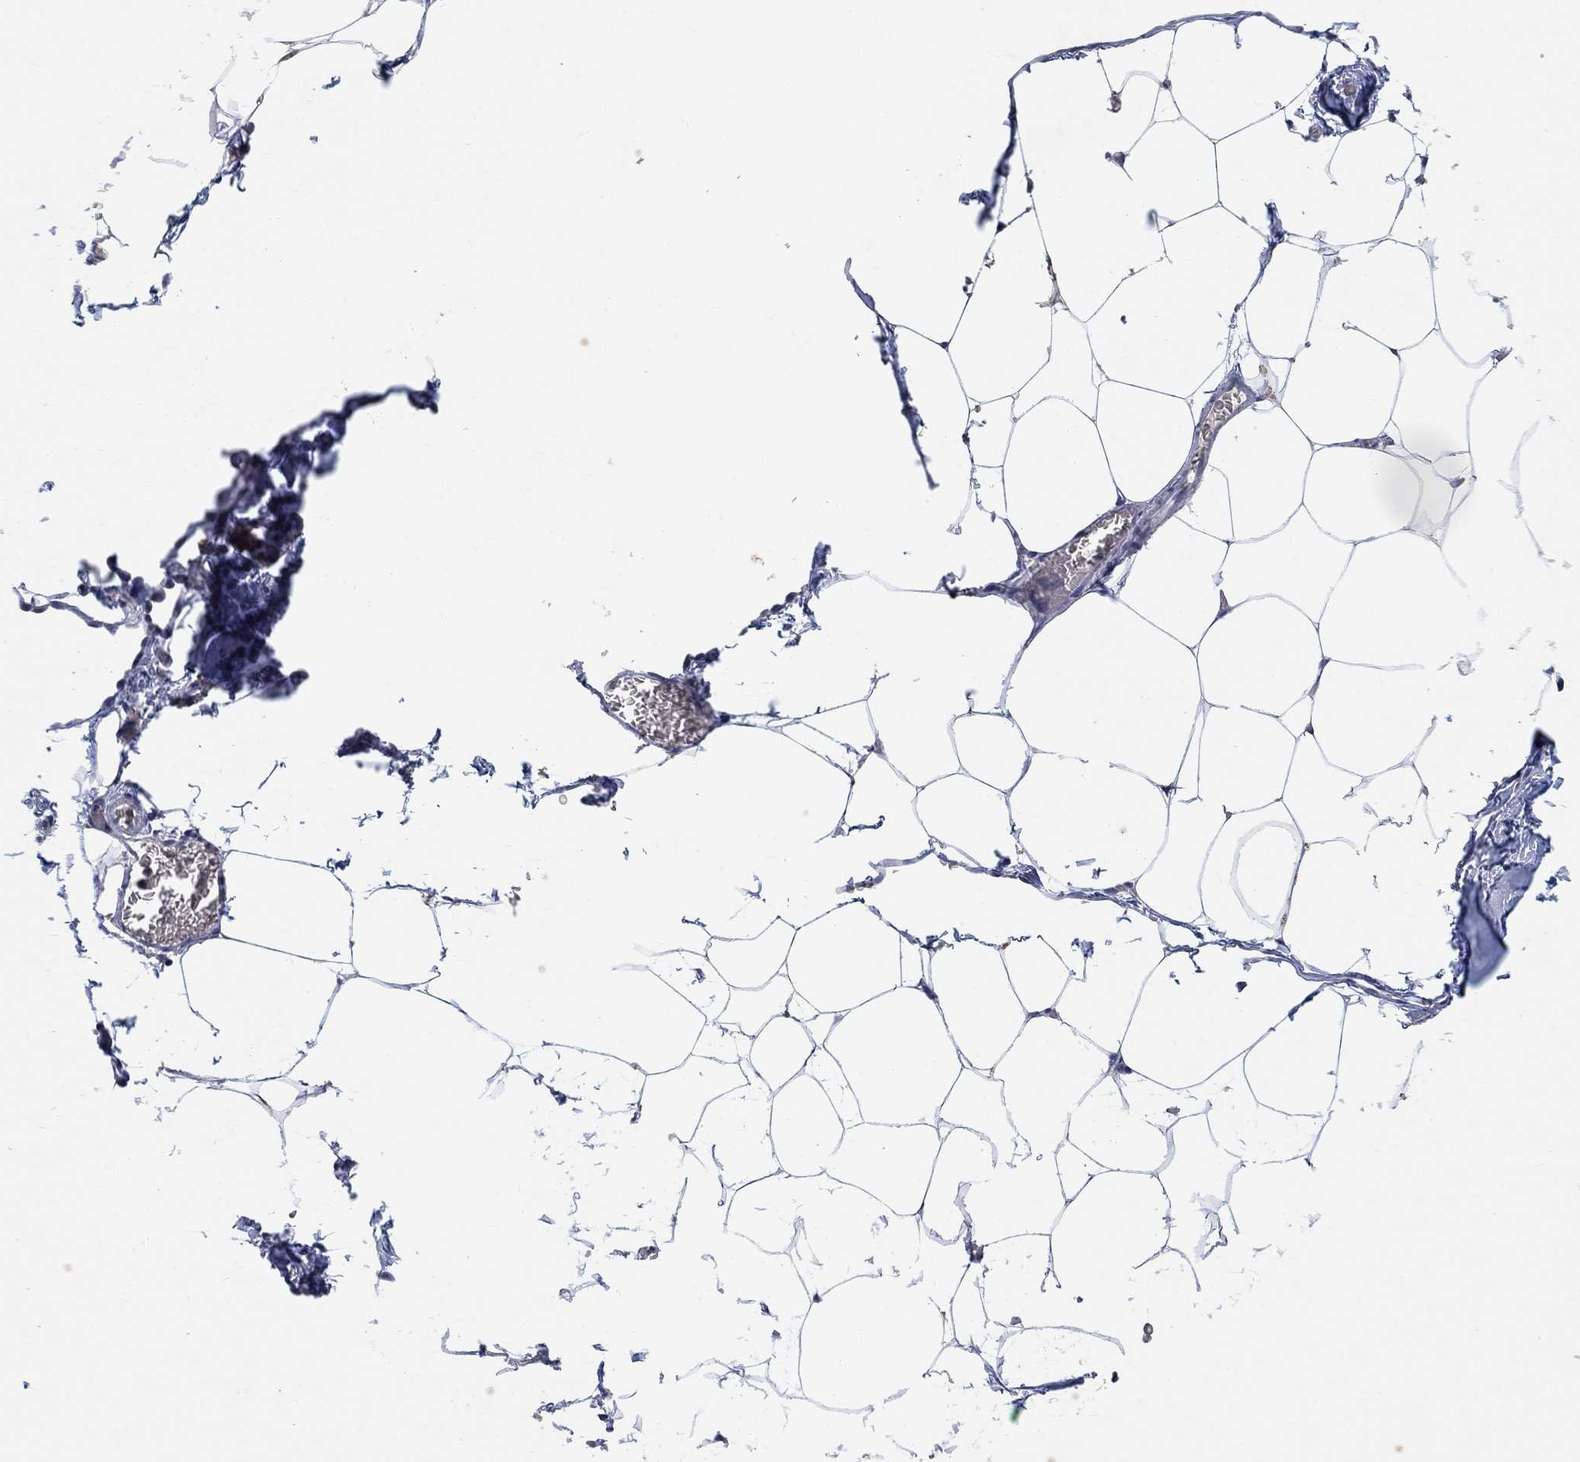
{"staining": {"intensity": "negative", "quantity": "none", "location": "none"}, "tissue": "adipose tissue", "cell_type": "Adipocytes", "image_type": "normal", "snomed": [{"axis": "morphology", "description": "Normal tissue, NOS"}, {"axis": "topography", "description": "Adipose tissue"}], "caption": "Adipose tissue stained for a protein using immunohistochemistry (IHC) exhibits no staining adipocytes.", "gene": "THAP8", "patient": {"sex": "male", "age": 57}}